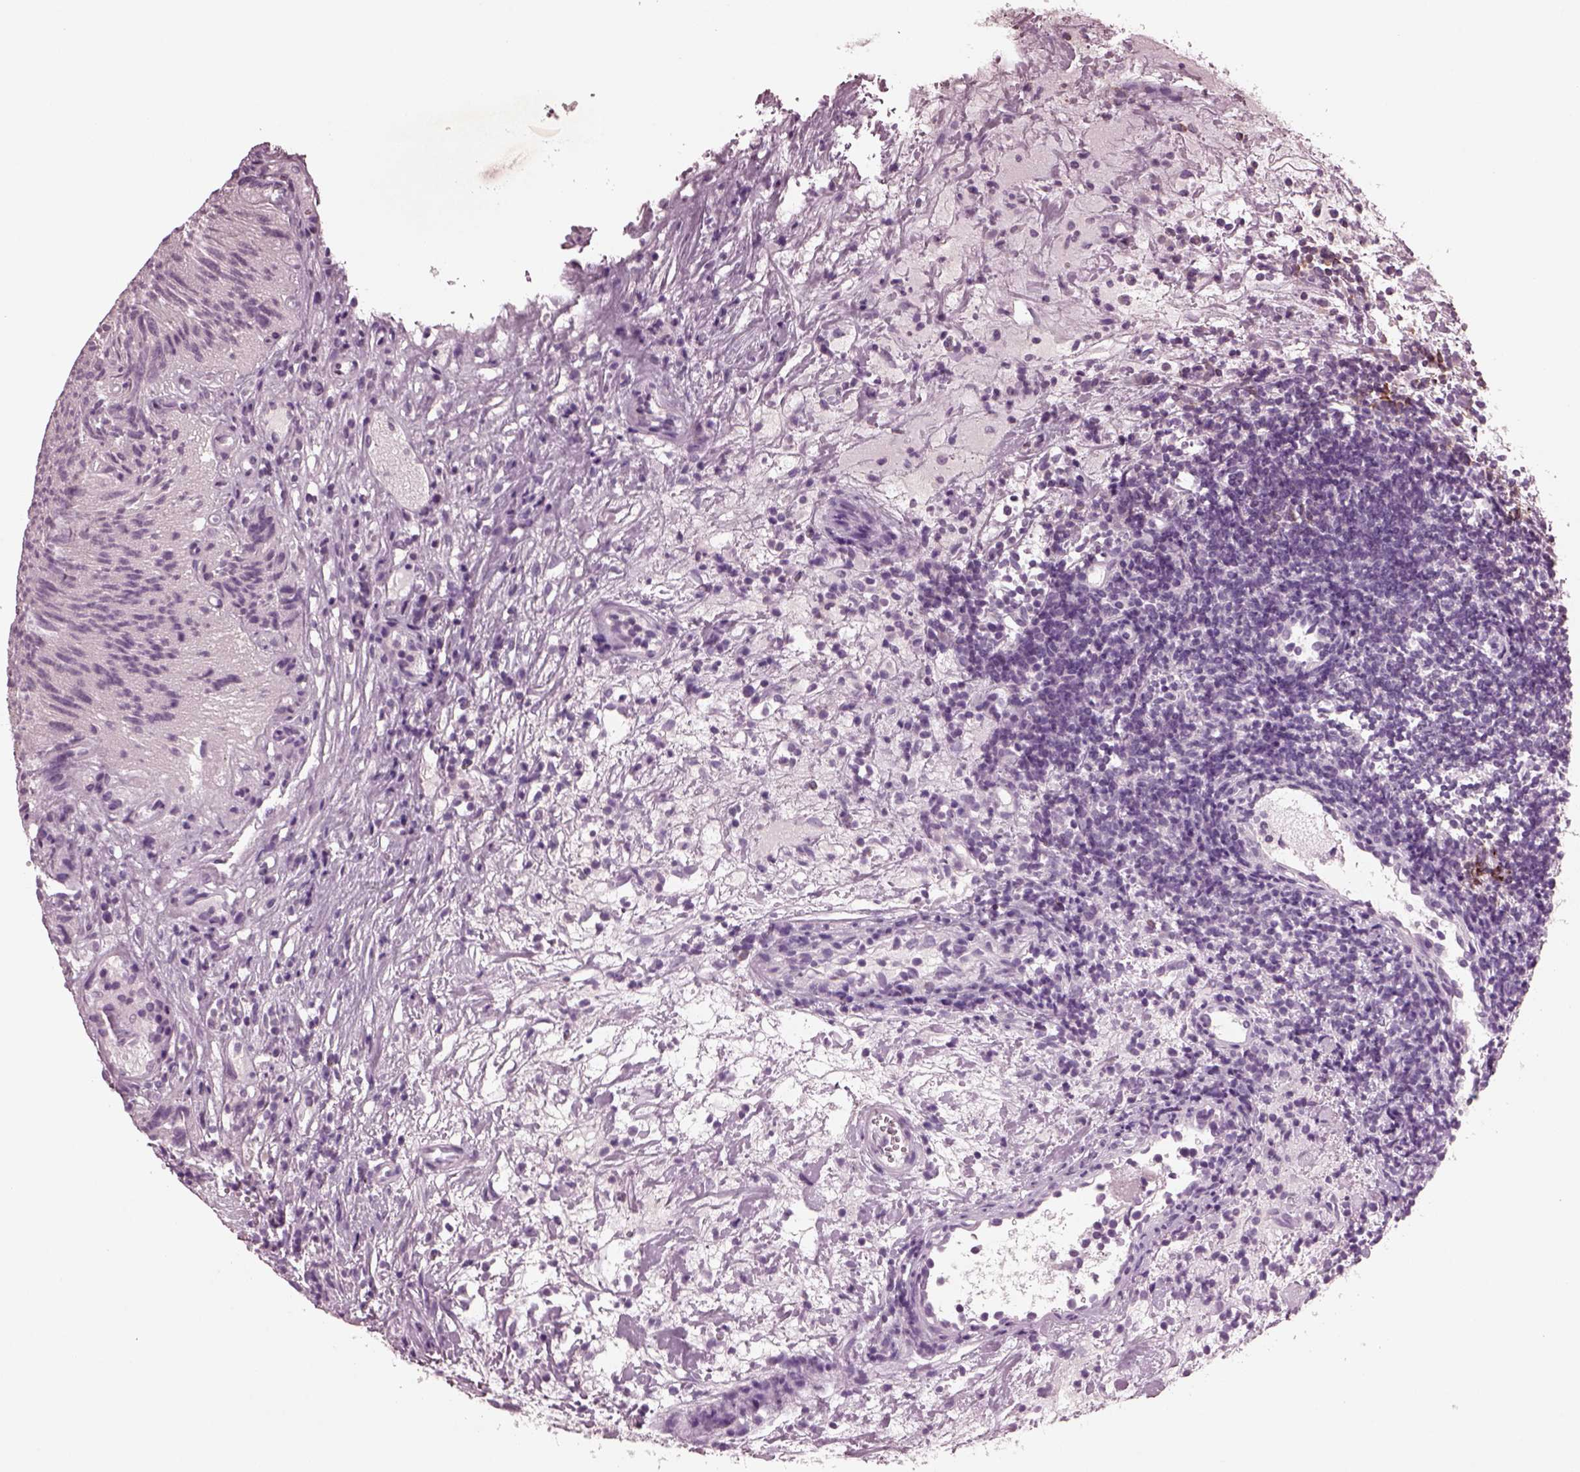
{"staining": {"intensity": "negative", "quantity": "none", "location": "none"}, "tissue": "urothelial cancer", "cell_type": "Tumor cells", "image_type": "cancer", "snomed": [{"axis": "morphology", "description": "Urothelial carcinoma, Low grade"}, {"axis": "topography", "description": "Urinary bladder"}], "caption": "DAB (3,3'-diaminobenzidine) immunohistochemical staining of urothelial cancer demonstrates no significant expression in tumor cells.", "gene": "AP4M1", "patient": {"sex": "female", "age": 69}}